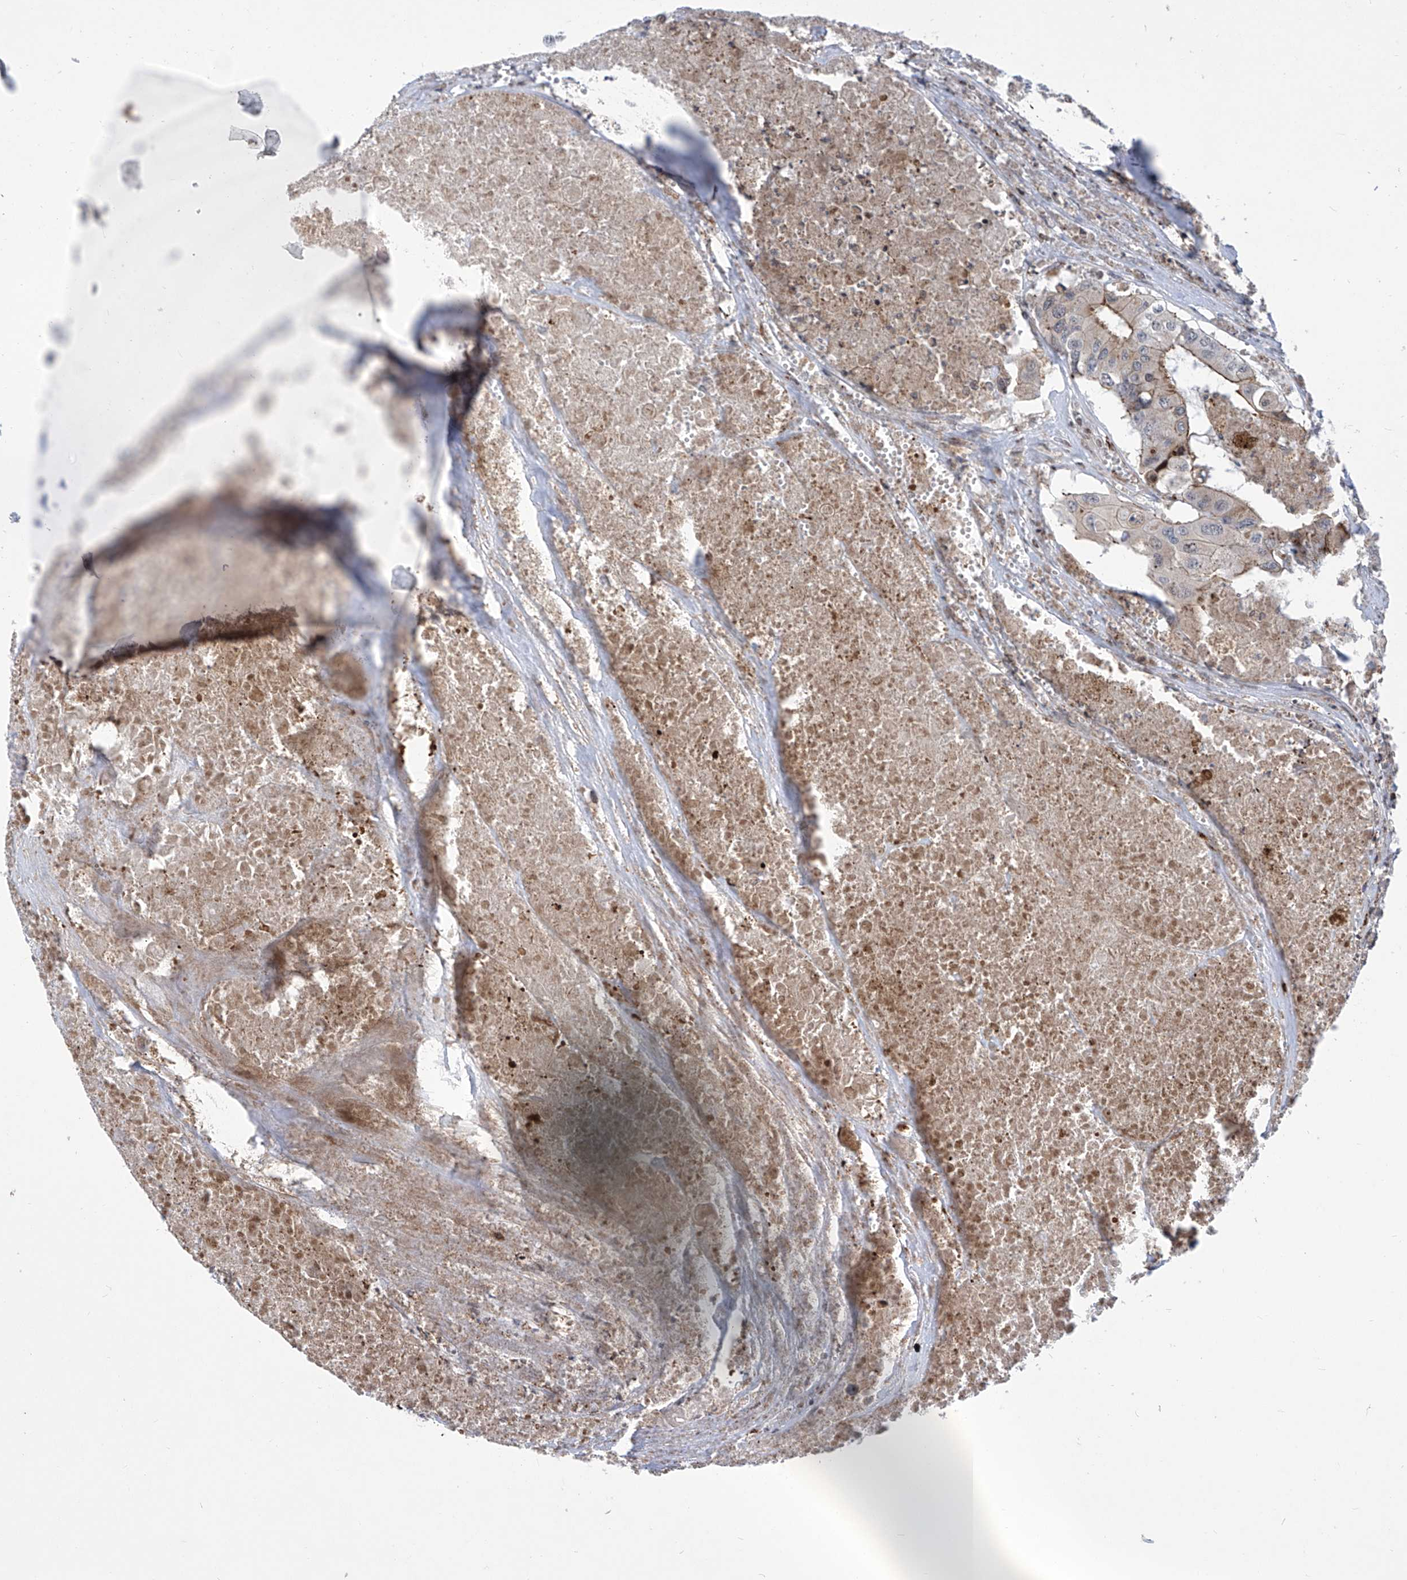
{"staining": {"intensity": "strong", "quantity": "<25%", "location": "cytoplasmic/membranous"}, "tissue": "colorectal cancer", "cell_type": "Tumor cells", "image_type": "cancer", "snomed": [{"axis": "morphology", "description": "Adenocarcinoma, NOS"}, {"axis": "topography", "description": "Colon"}], "caption": "Protein expression analysis of human colorectal adenocarcinoma reveals strong cytoplasmic/membranous expression in about <25% of tumor cells.", "gene": "CEP290", "patient": {"sex": "male", "age": 77}}